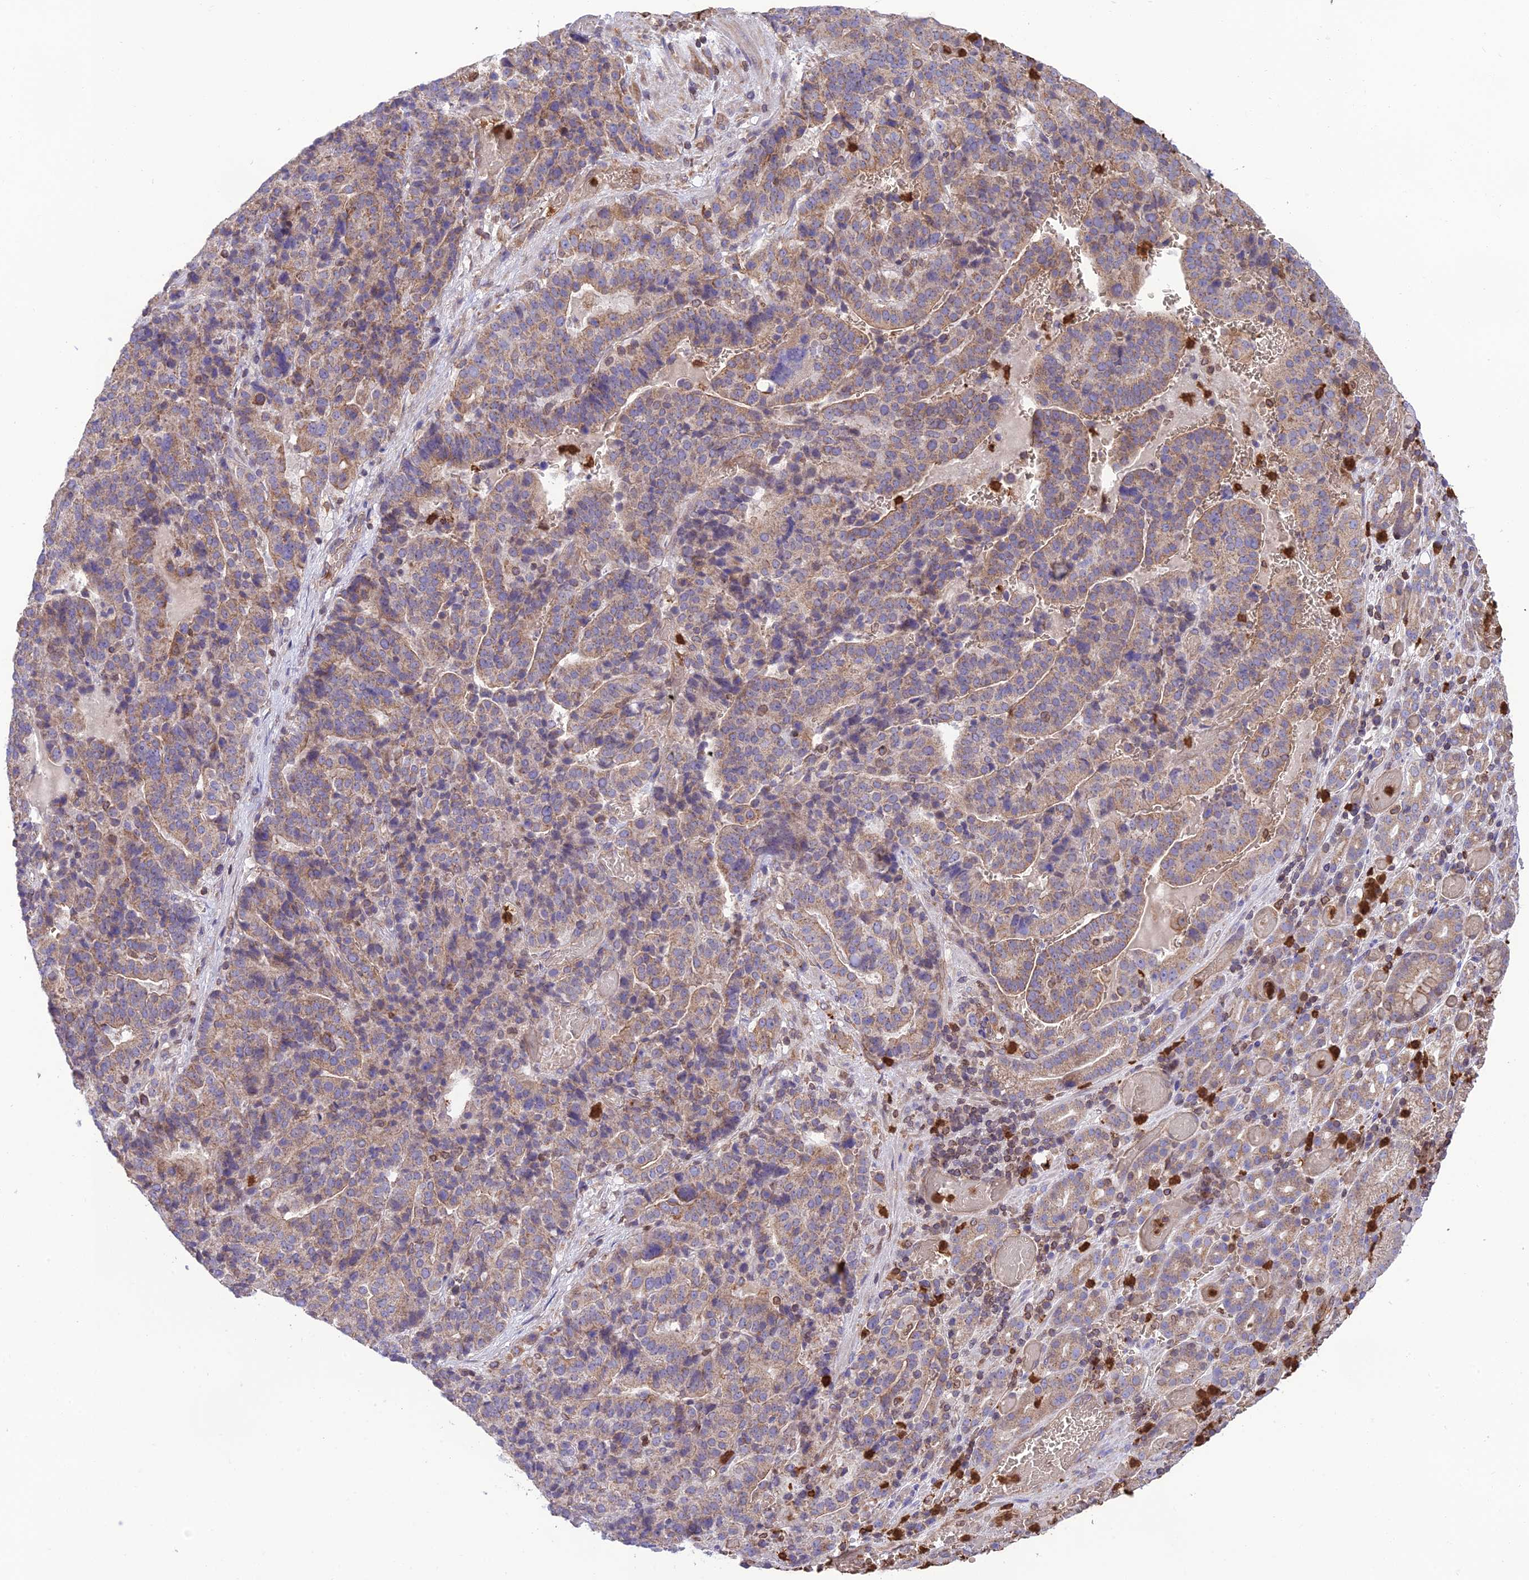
{"staining": {"intensity": "weak", "quantity": "25%-75%", "location": "cytoplasmic/membranous"}, "tissue": "stomach cancer", "cell_type": "Tumor cells", "image_type": "cancer", "snomed": [{"axis": "morphology", "description": "Adenocarcinoma, NOS"}, {"axis": "topography", "description": "Stomach"}], "caption": "Weak cytoplasmic/membranous positivity for a protein is identified in about 25%-75% of tumor cells of stomach adenocarcinoma using immunohistochemistry.", "gene": "PKHD1L1", "patient": {"sex": "male", "age": 48}}